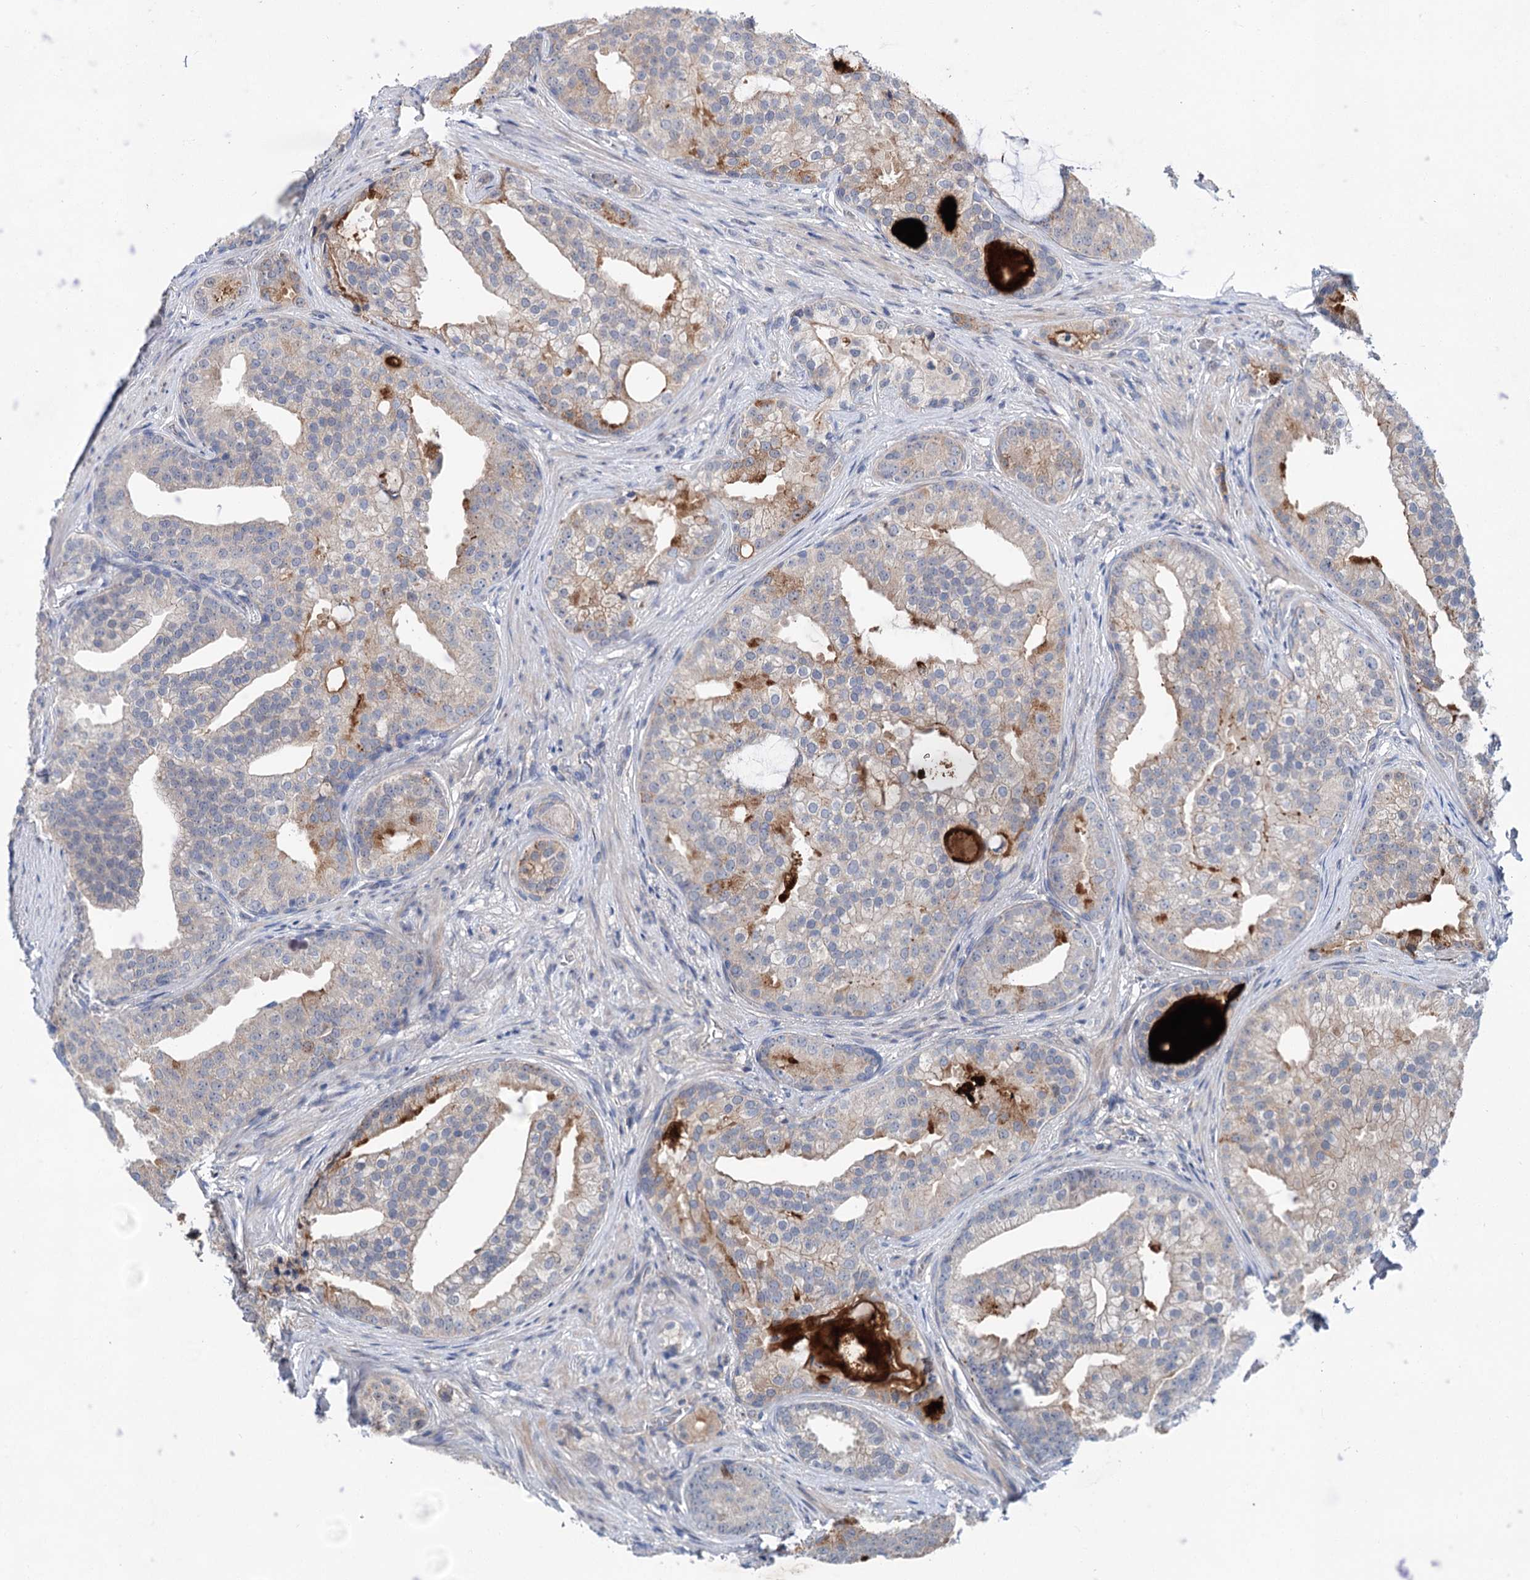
{"staining": {"intensity": "weak", "quantity": "<25%", "location": "cytoplasmic/membranous"}, "tissue": "prostate cancer", "cell_type": "Tumor cells", "image_type": "cancer", "snomed": [{"axis": "morphology", "description": "Adenocarcinoma, Low grade"}, {"axis": "topography", "description": "Prostate"}], "caption": "DAB immunohistochemical staining of low-grade adenocarcinoma (prostate) exhibits no significant positivity in tumor cells.", "gene": "MORN3", "patient": {"sex": "male", "age": 71}}